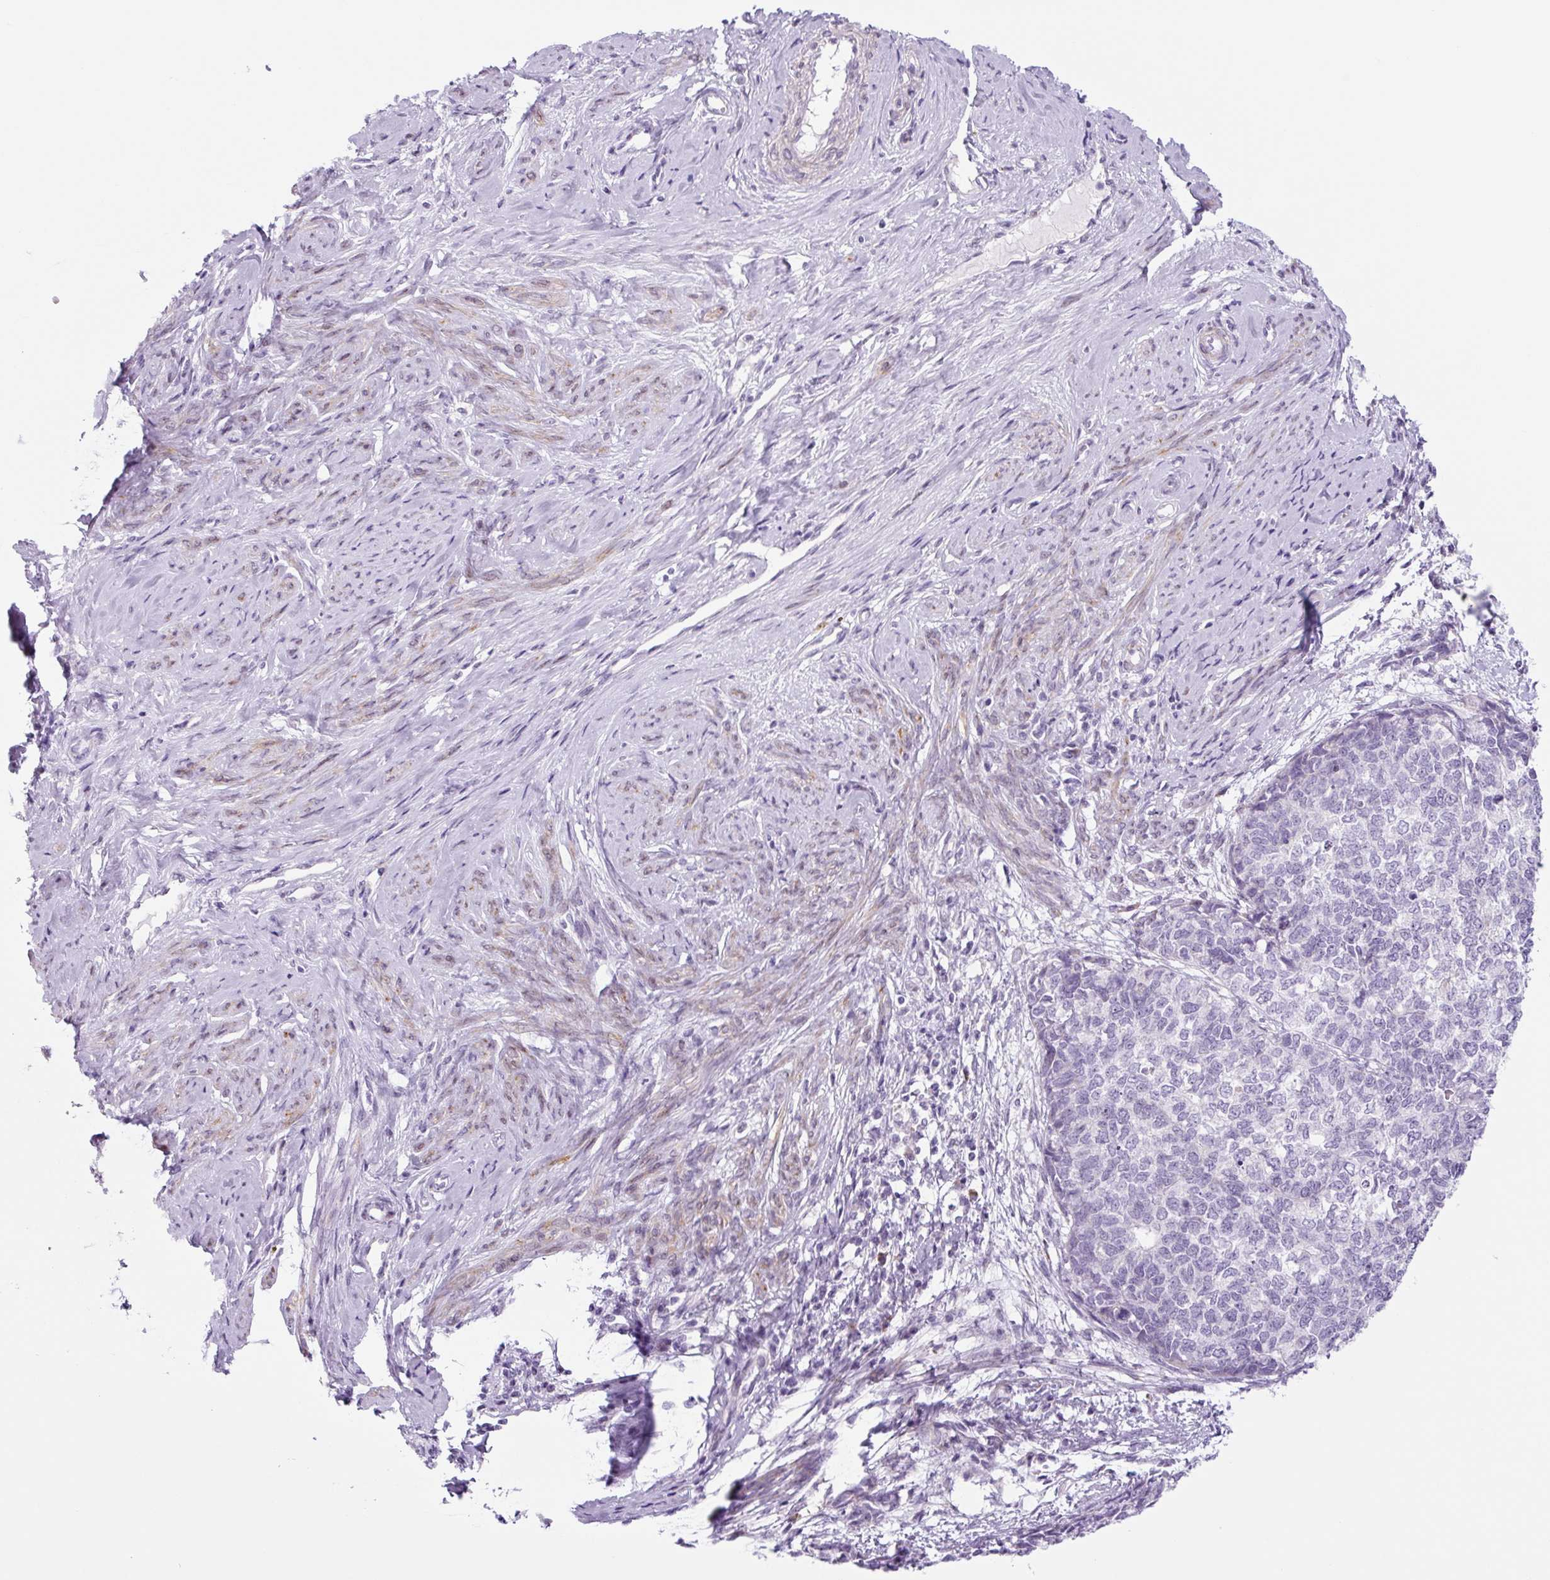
{"staining": {"intensity": "negative", "quantity": "none", "location": "none"}, "tissue": "cervical cancer", "cell_type": "Tumor cells", "image_type": "cancer", "snomed": [{"axis": "morphology", "description": "Squamous cell carcinoma, NOS"}, {"axis": "topography", "description": "Cervix"}], "caption": "Squamous cell carcinoma (cervical) was stained to show a protein in brown. There is no significant expression in tumor cells. The staining was performed using DAB (3,3'-diaminobenzidine) to visualize the protein expression in brown, while the nuclei were stained in blue with hematoxylin (Magnification: 20x).", "gene": "RRS1", "patient": {"sex": "female", "age": 63}}